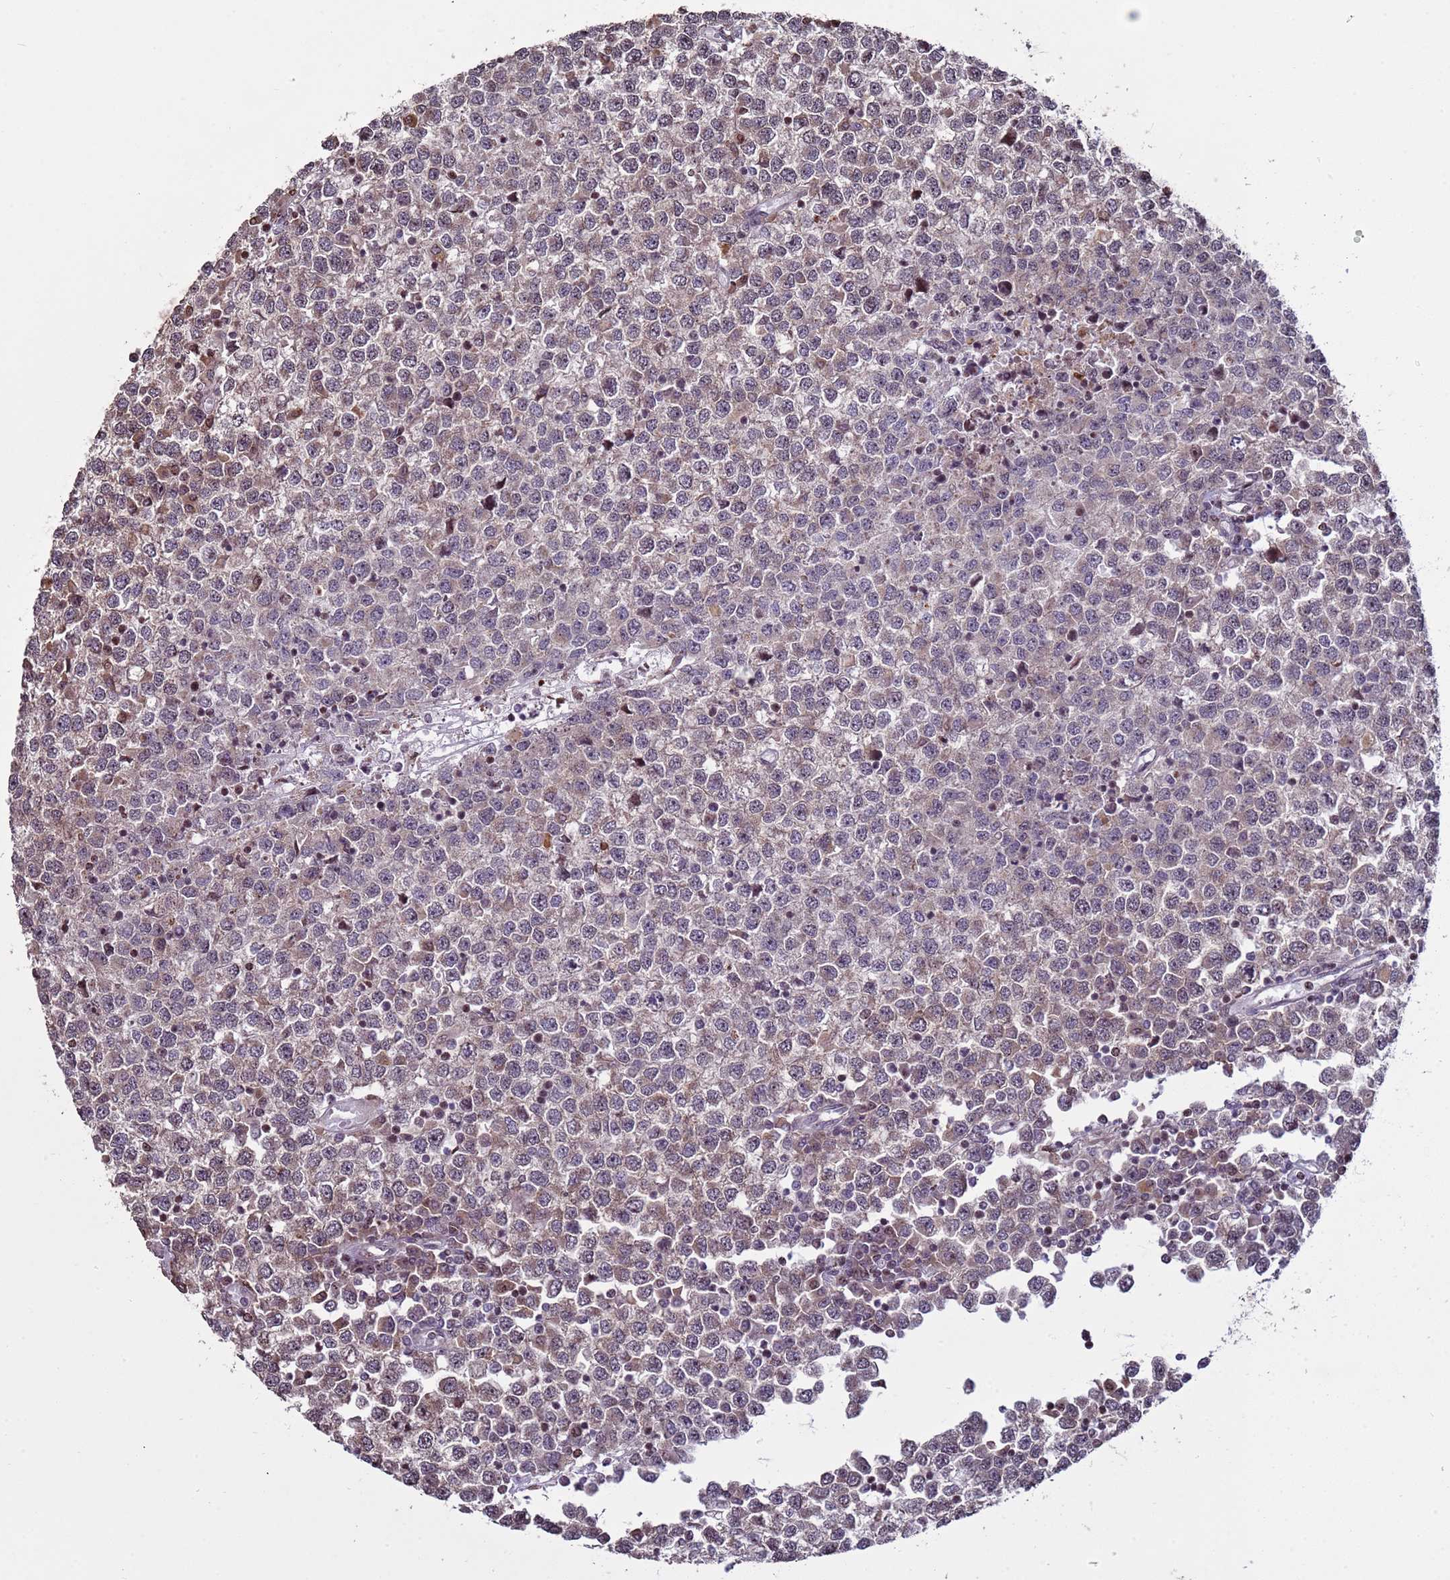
{"staining": {"intensity": "weak", "quantity": "<25%", "location": "cytoplasmic/membranous"}, "tissue": "testis cancer", "cell_type": "Tumor cells", "image_type": "cancer", "snomed": [{"axis": "morphology", "description": "Seminoma, NOS"}, {"axis": "topography", "description": "Testis"}], "caption": "The micrograph reveals no staining of tumor cells in testis seminoma.", "gene": "HGH1", "patient": {"sex": "male", "age": 65}}